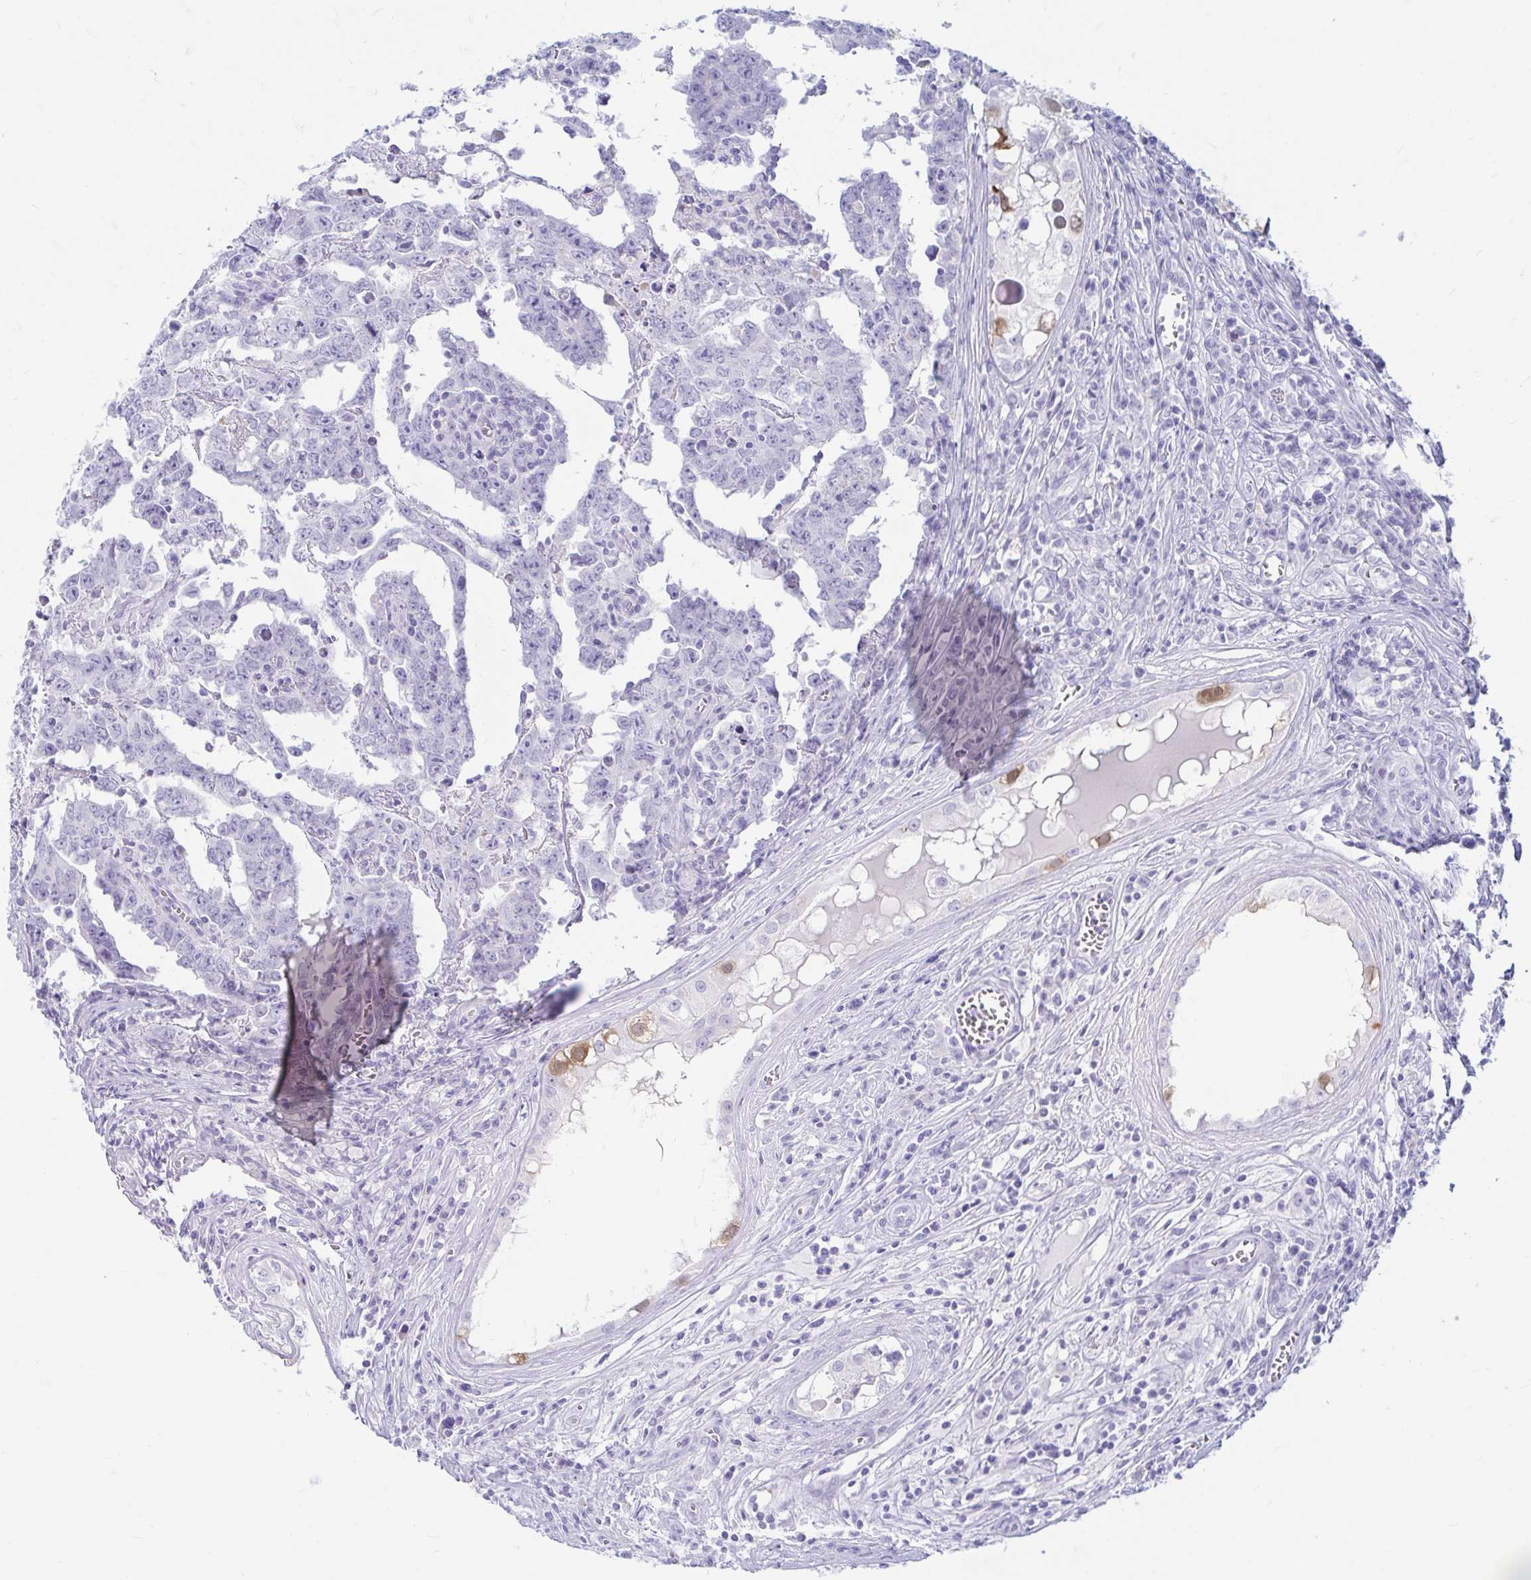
{"staining": {"intensity": "negative", "quantity": "none", "location": "none"}, "tissue": "testis cancer", "cell_type": "Tumor cells", "image_type": "cancer", "snomed": [{"axis": "morphology", "description": "Carcinoma, Embryonal, NOS"}, {"axis": "topography", "description": "Testis"}], "caption": "Protein analysis of testis embryonal carcinoma reveals no significant staining in tumor cells.", "gene": "ERICH6", "patient": {"sex": "male", "age": 22}}